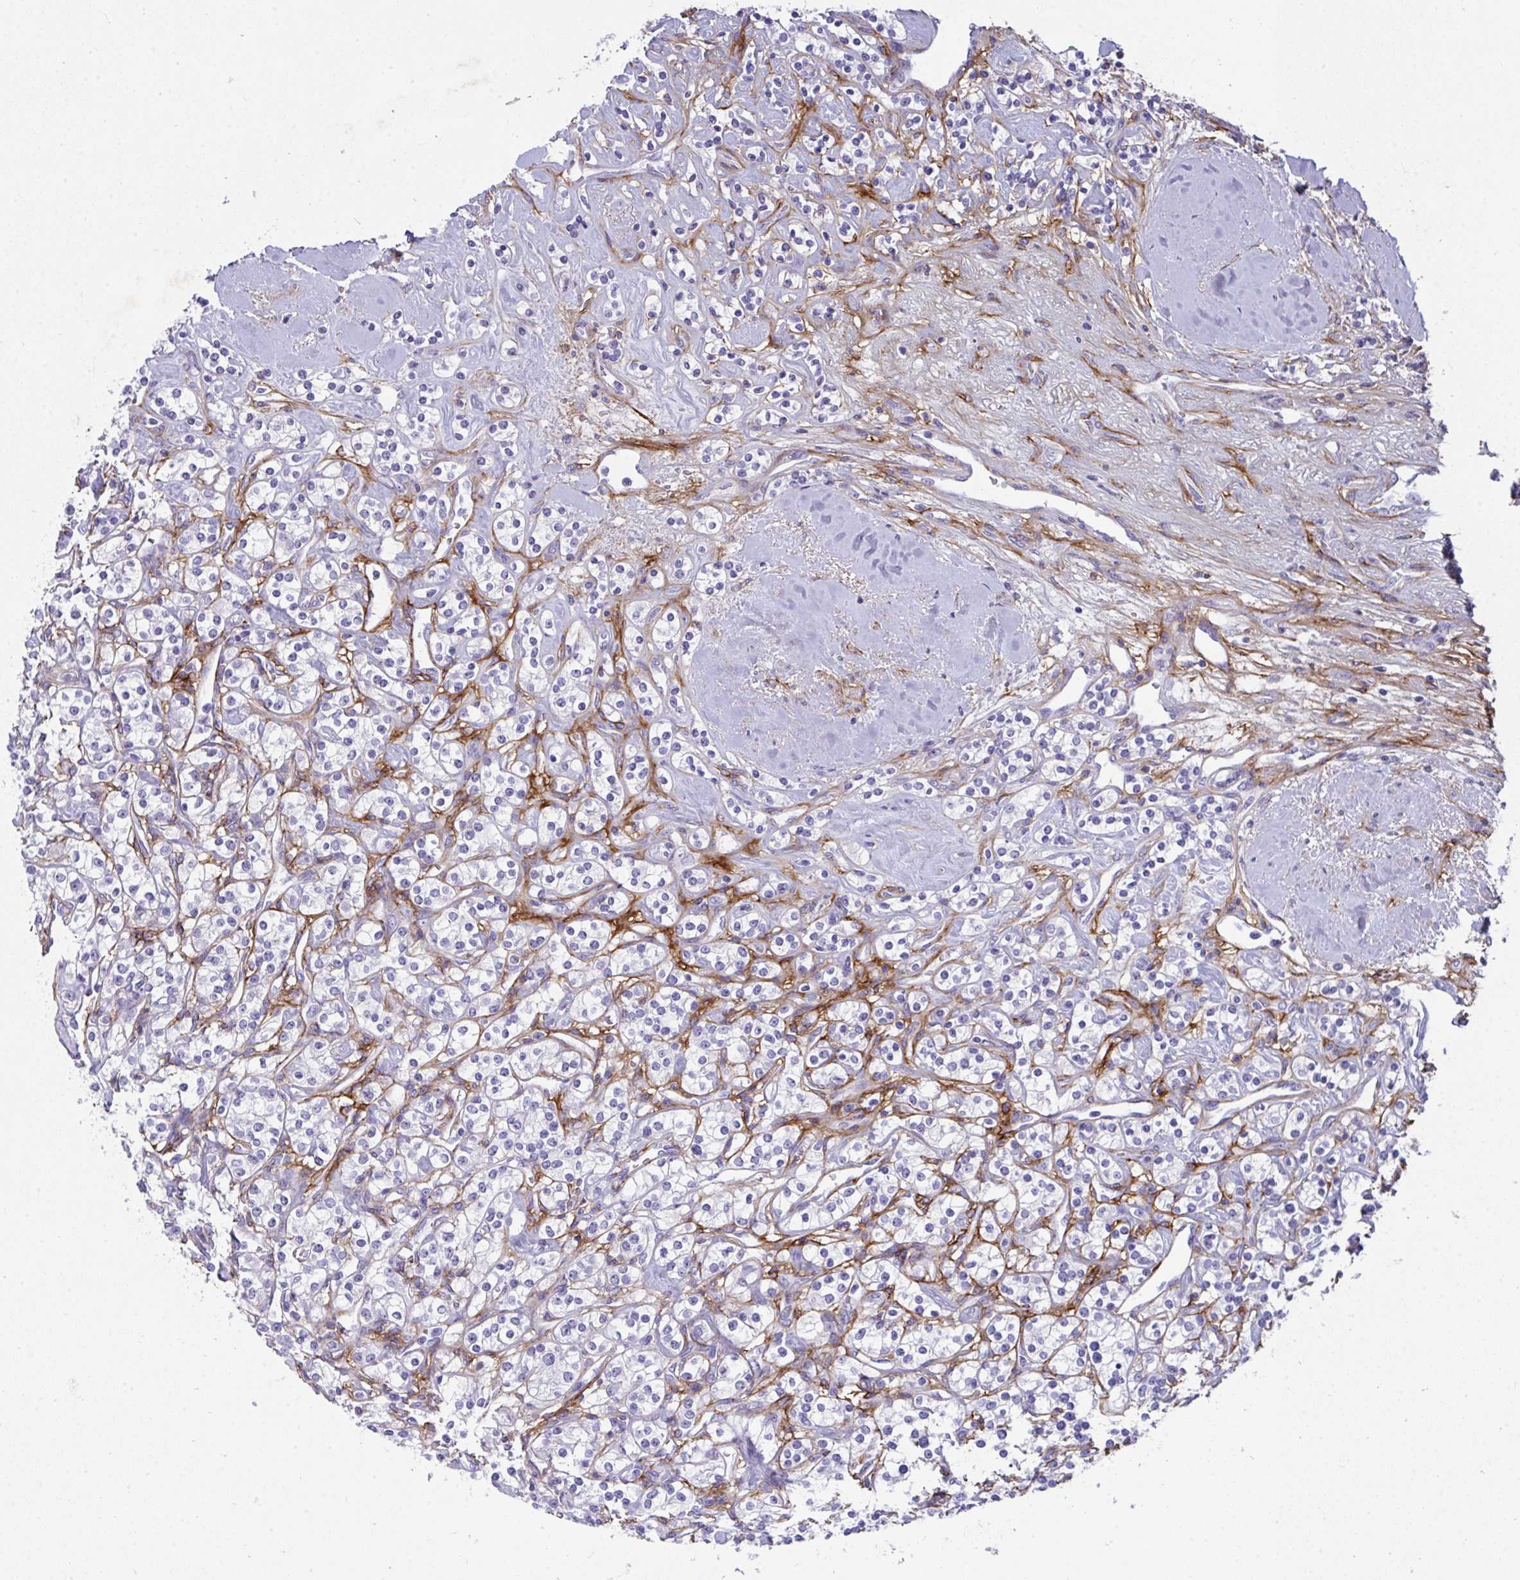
{"staining": {"intensity": "negative", "quantity": "none", "location": "none"}, "tissue": "renal cancer", "cell_type": "Tumor cells", "image_type": "cancer", "snomed": [{"axis": "morphology", "description": "Adenocarcinoma, NOS"}, {"axis": "topography", "description": "Kidney"}], "caption": "Tumor cells are negative for brown protein staining in renal cancer.", "gene": "LHFPL6", "patient": {"sex": "male", "age": 77}}